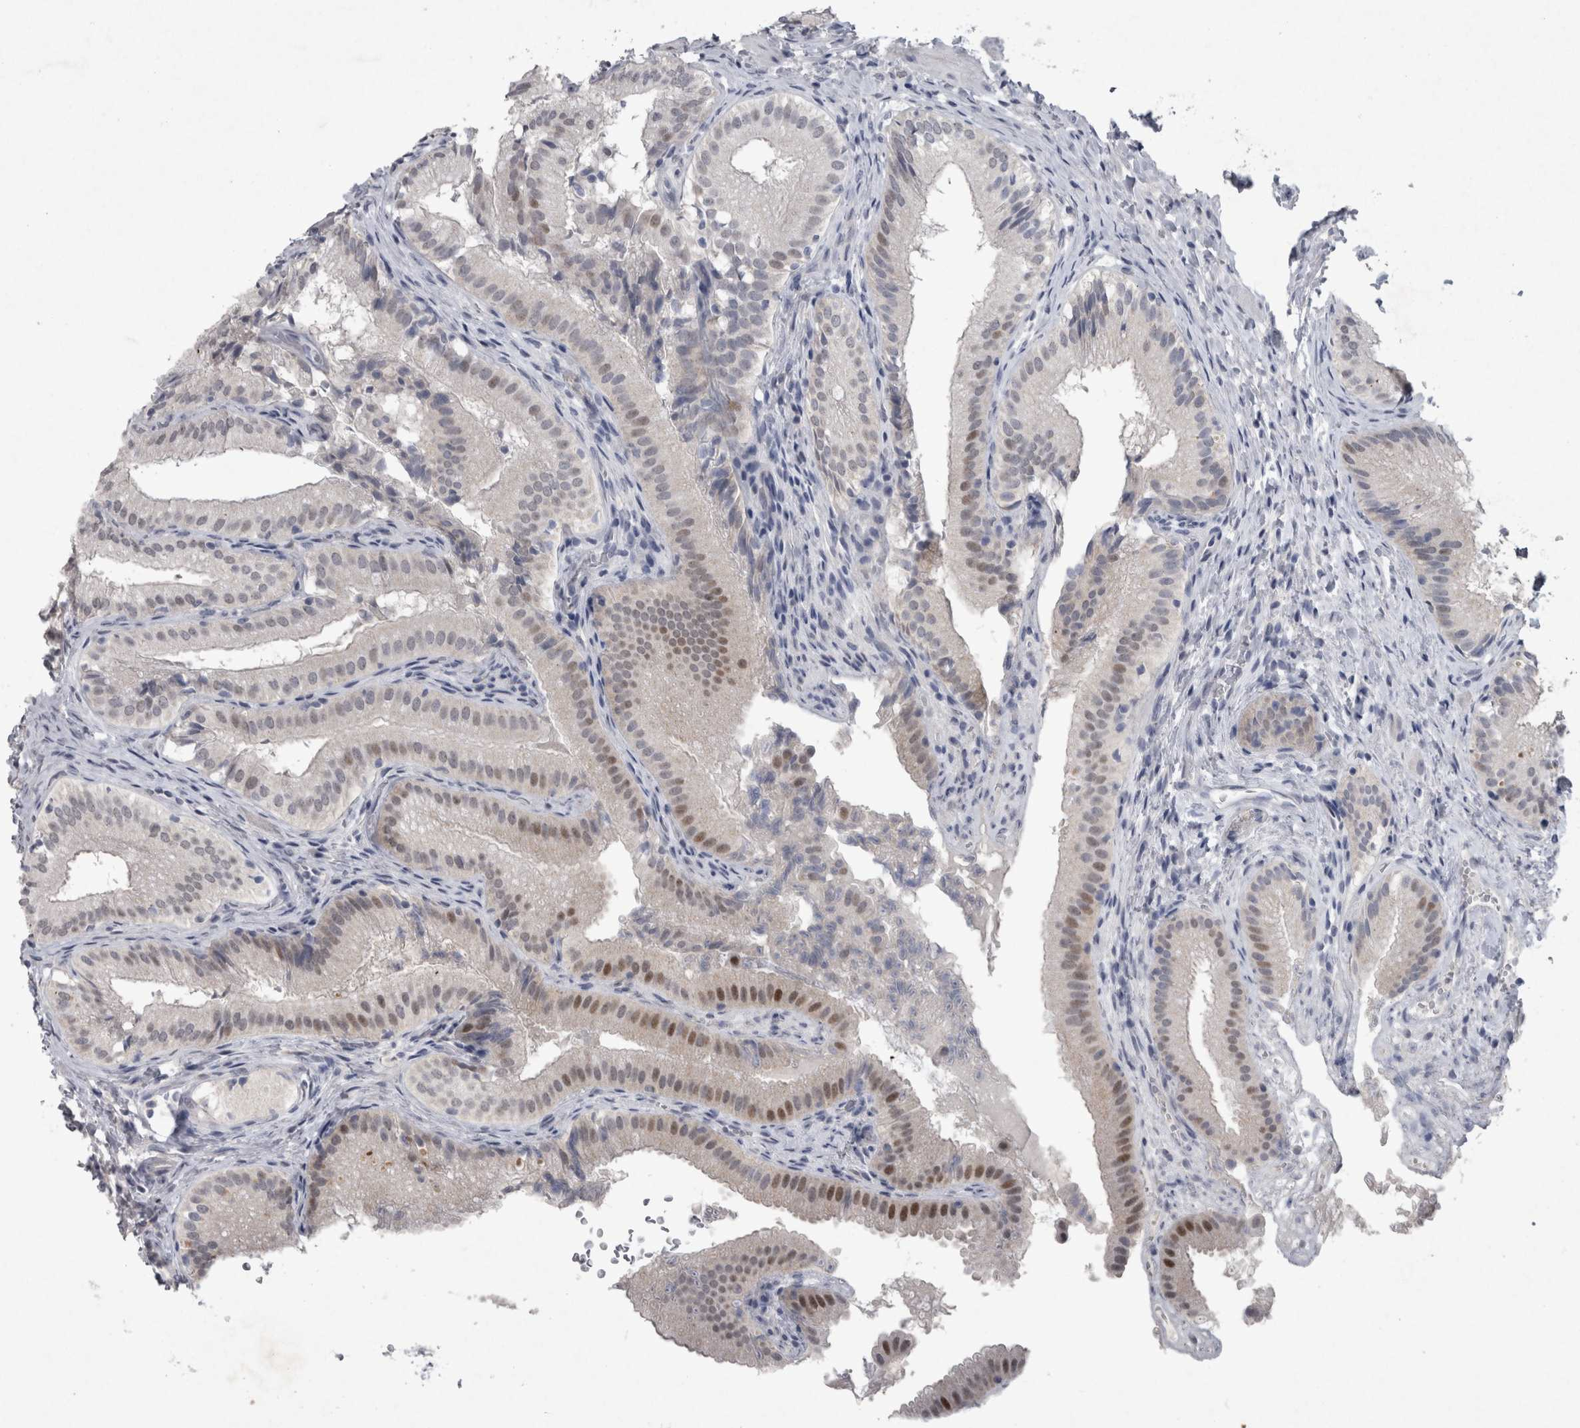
{"staining": {"intensity": "moderate", "quantity": "25%-75%", "location": "nuclear"}, "tissue": "gallbladder", "cell_type": "Glandular cells", "image_type": "normal", "snomed": [{"axis": "morphology", "description": "Normal tissue, NOS"}, {"axis": "topography", "description": "Gallbladder"}], "caption": "A micrograph showing moderate nuclear expression in approximately 25%-75% of glandular cells in benign gallbladder, as visualized by brown immunohistochemical staining.", "gene": "PDX1", "patient": {"sex": "female", "age": 30}}